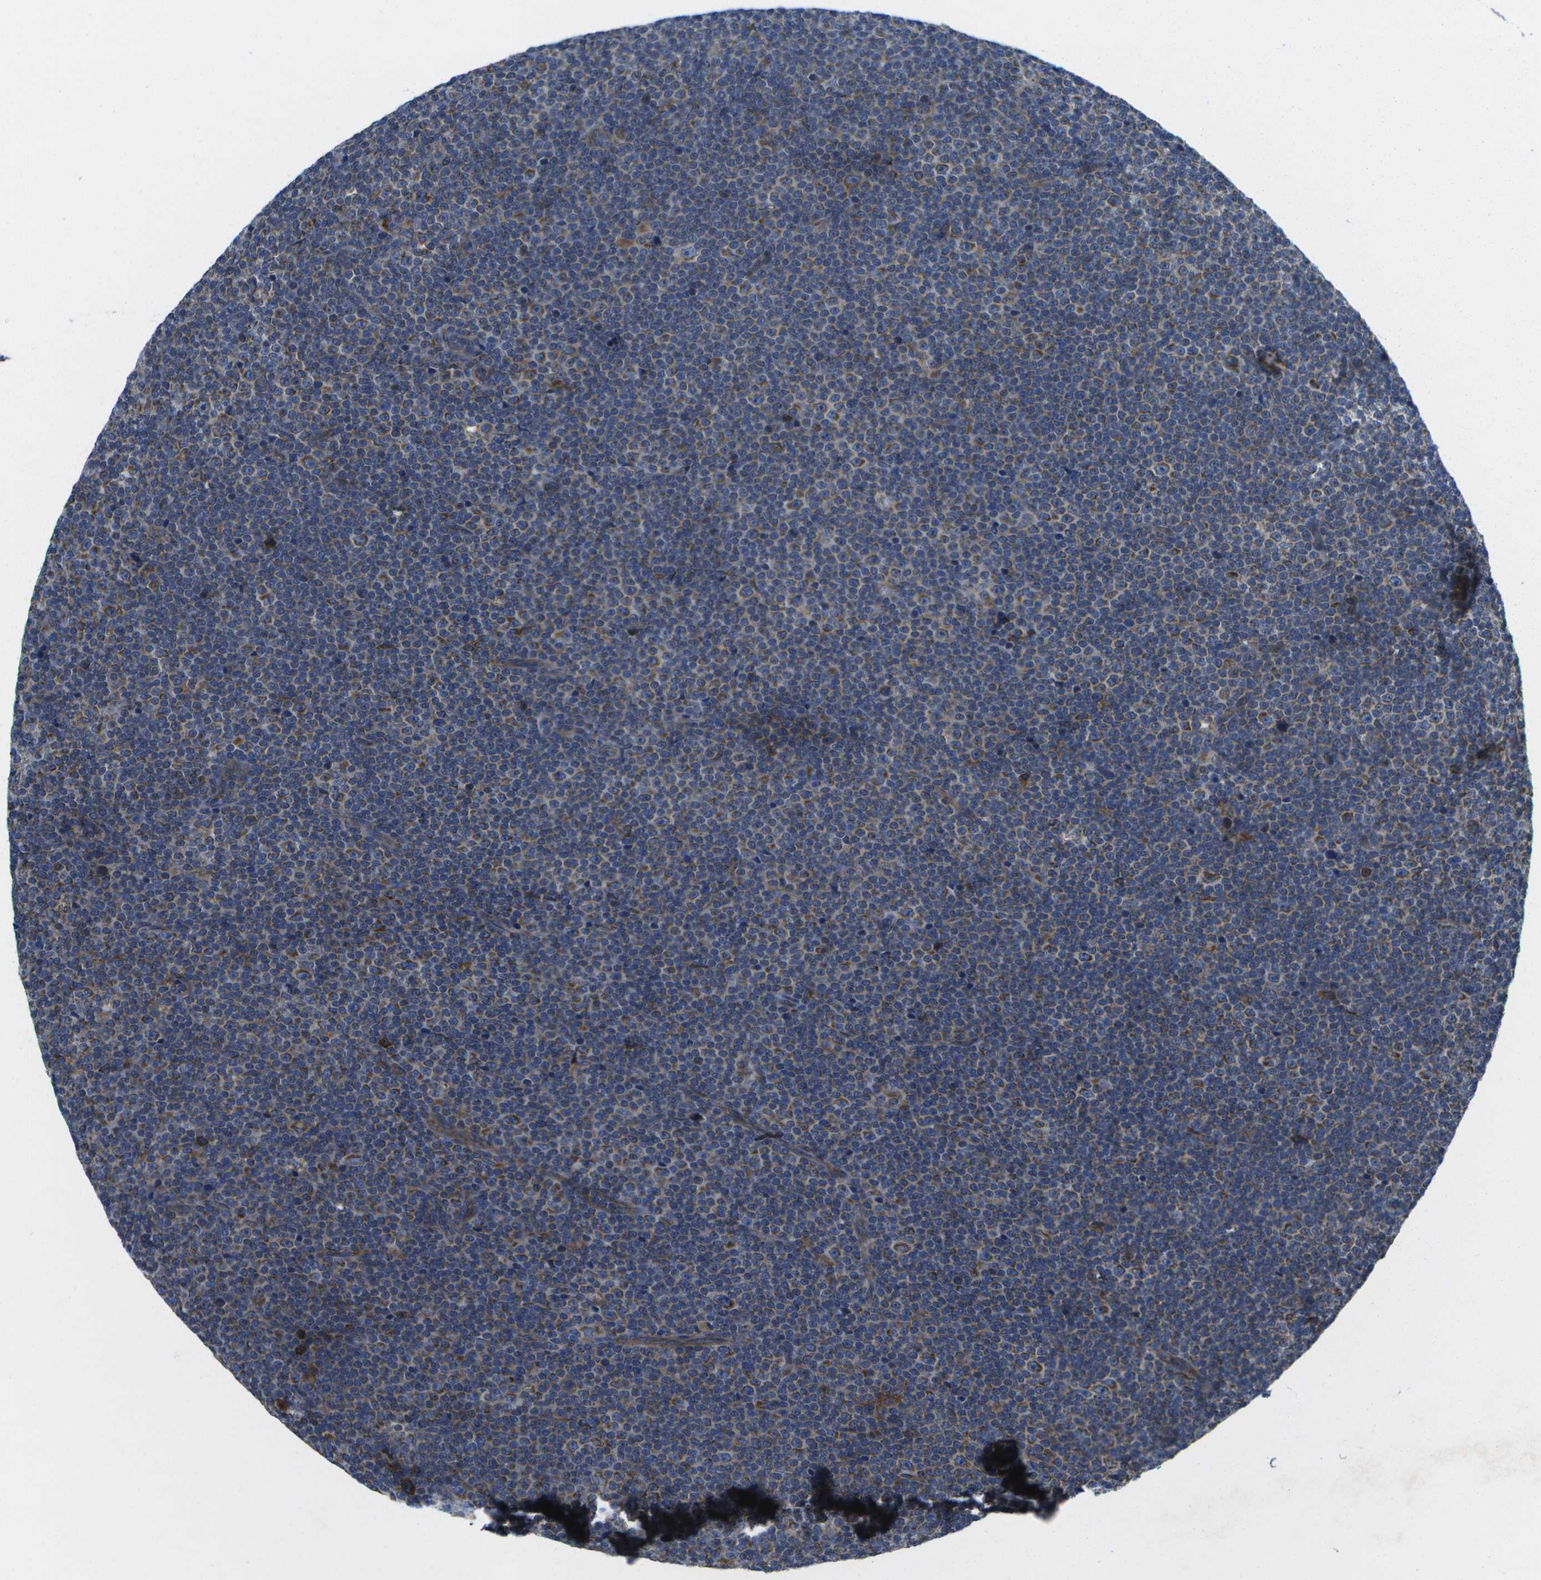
{"staining": {"intensity": "moderate", "quantity": "25%-75%", "location": "cytoplasmic/membranous"}, "tissue": "lymphoma", "cell_type": "Tumor cells", "image_type": "cancer", "snomed": [{"axis": "morphology", "description": "Malignant lymphoma, non-Hodgkin's type, Low grade"}, {"axis": "topography", "description": "Lymph node"}], "caption": "Malignant lymphoma, non-Hodgkin's type (low-grade) was stained to show a protein in brown. There is medium levels of moderate cytoplasmic/membranous expression in approximately 25%-75% of tumor cells.", "gene": "GDF5", "patient": {"sex": "female", "age": 67}}